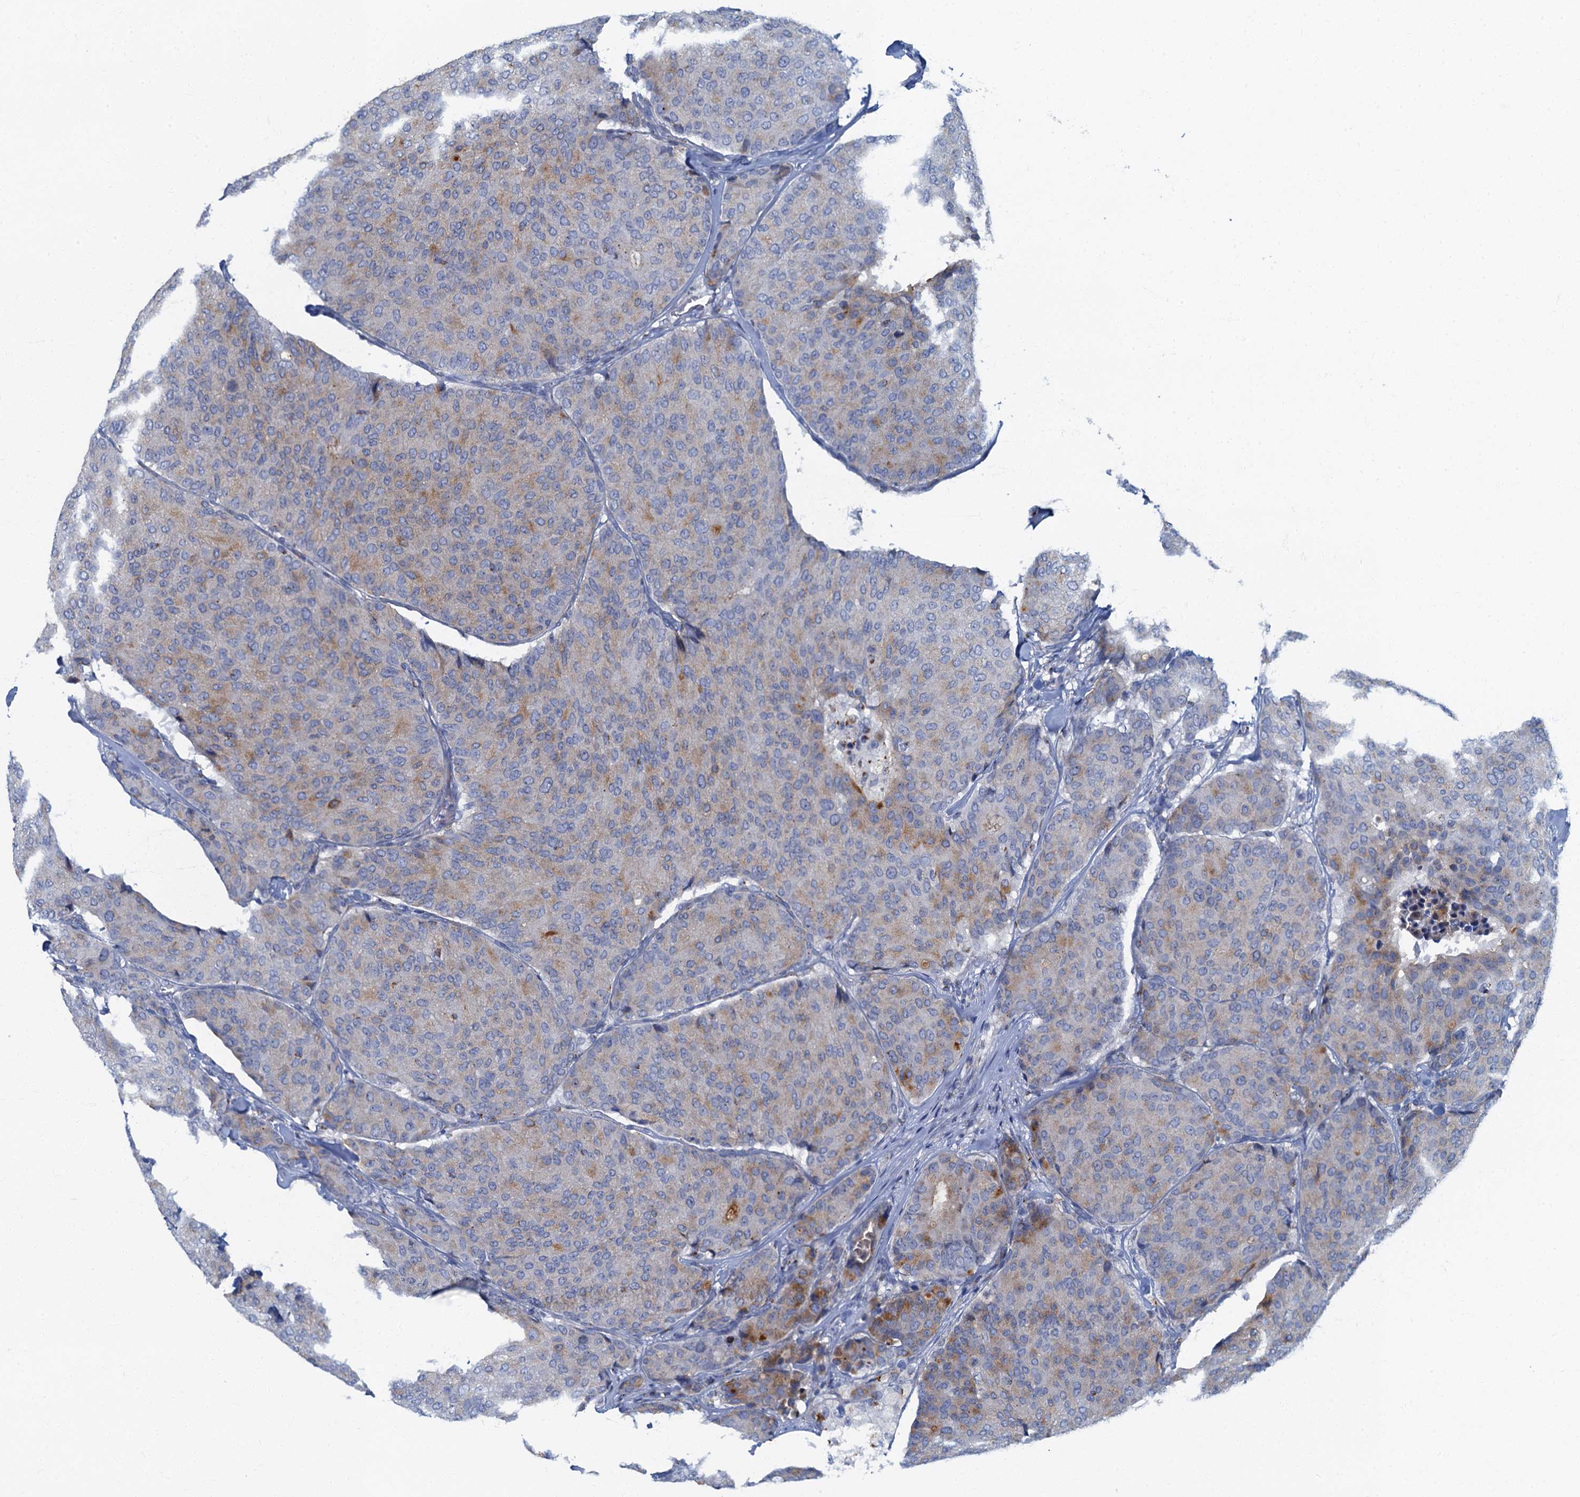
{"staining": {"intensity": "moderate", "quantity": "<25%", "location": "cytoplasmic/membranous"}, "tissue": "breast cancer", "cell_type": "Tumor cells", "image_type": "cancer", "snomed": [{"axis": "morphology", "description": "Duct carcinoma"}, {"axis": "topography", "description": "Breast"}], "caption": "Immunohistochemistry image of neoplastic tissue: breast intraductal carcinoma stained using immunohistochemistry displays low levels of moderate protein expression localized specifically in the cytoplasmic/membranous of tumor cells, appearing as a cytoplasmic/membranous brown color.", "gene": "LYPD3", "patient": {"sex": "female", "age": 75}}